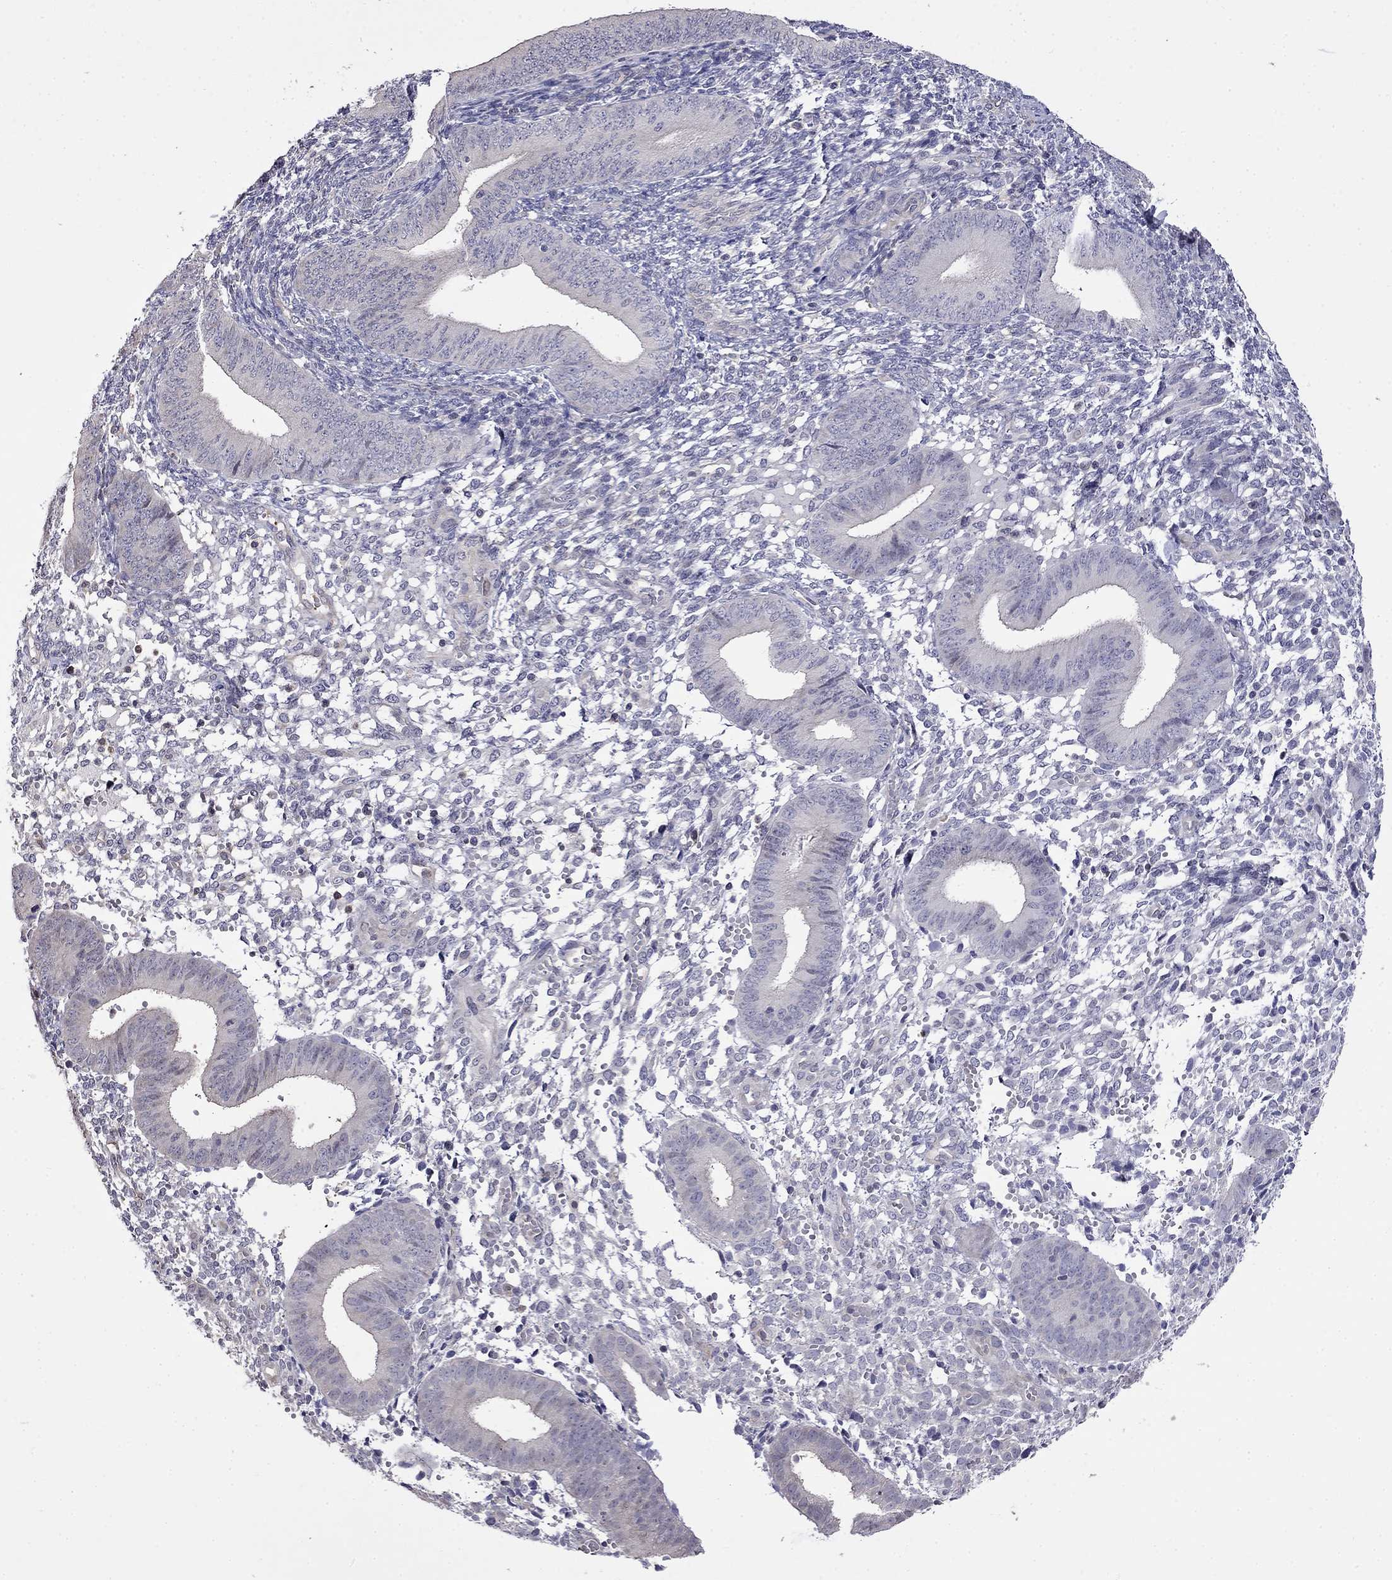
{"staining": {"intensity": "negative", "quantity": "none", "location": "none"}, "tissue": "endometrium", "cell_type": "Cells in endometrial stroma", "image_type": "normal", "snomed": [{"axis": "morphology", "description": "Normal tissue, NOS"}, {"axis": "topography", "description": "Endometrium"}], "caption": "The histopathology image exhibits no significant expression in cells in endometrial stroma of endometrium.", "gene": "GUCA1B", "patient": {"sex": "female", "age": 39}}